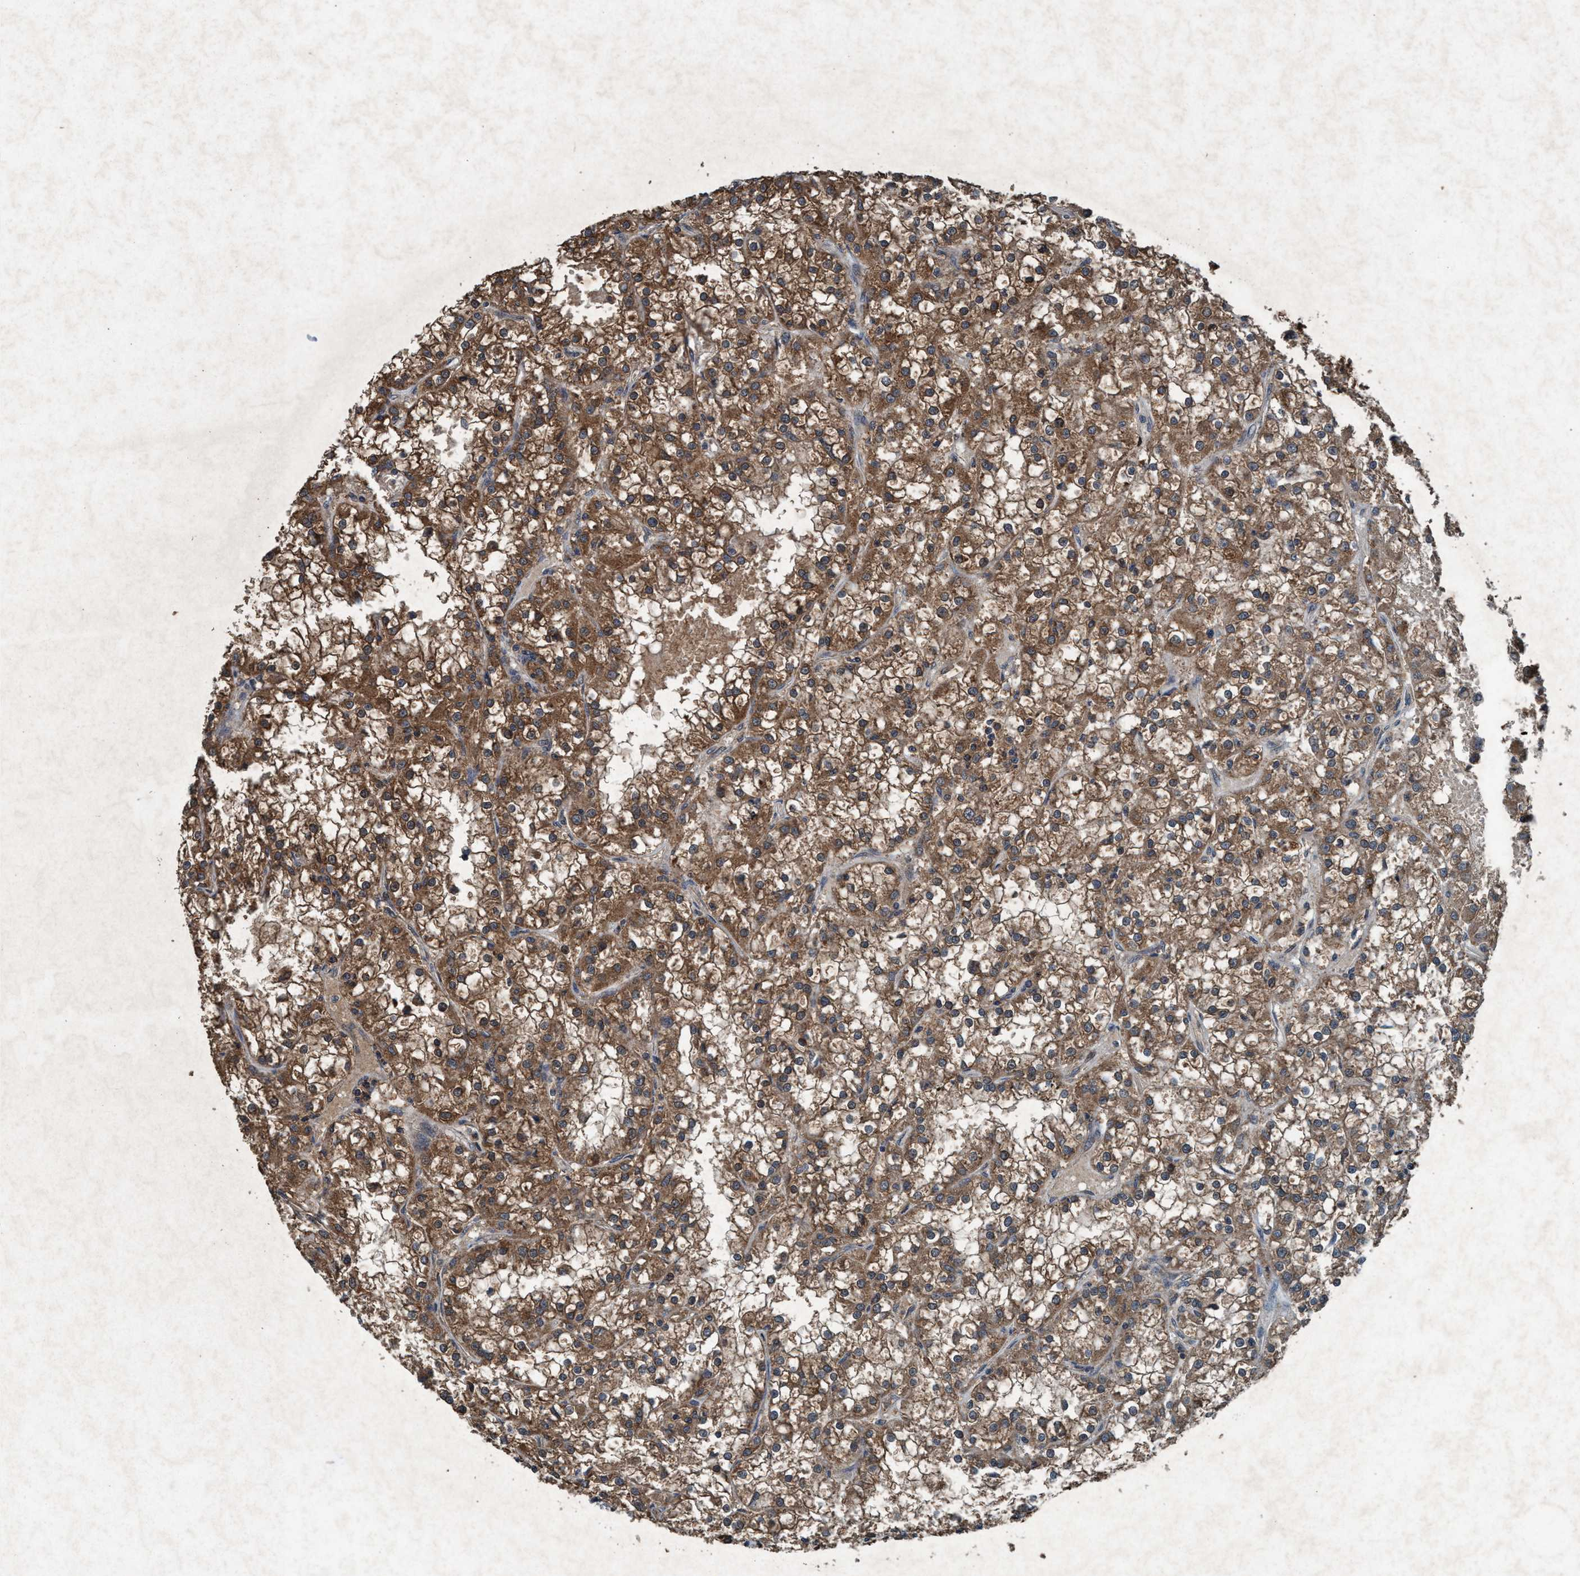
{"staining": {"intensity": "strong", "quantity": ">75%", "location": "cytoplasmic/membranous"}, "tissue": "renal cancer", "cell_type": "Tumor cells", "image_type": "cancer", "snomed": [{"axis": "morphology", "description": "Adenocarcinoma, NOS"}, {"axis": "topography", "description": "Kidney"}], "caption": "Renal adenocarcinoma was stained to show a protein in brown. There is high levels of strong cytoplasmic/membranous positivity in approximately >75% of tumor cells. Using DAB (3,3'-diaminobenzidine) (brown) and hematoxylin (blue) stains, captured at high magnification using brightfield microscopy.", "gene": "AKT1S1", "patient": {"sex": "female", "age": 52}}